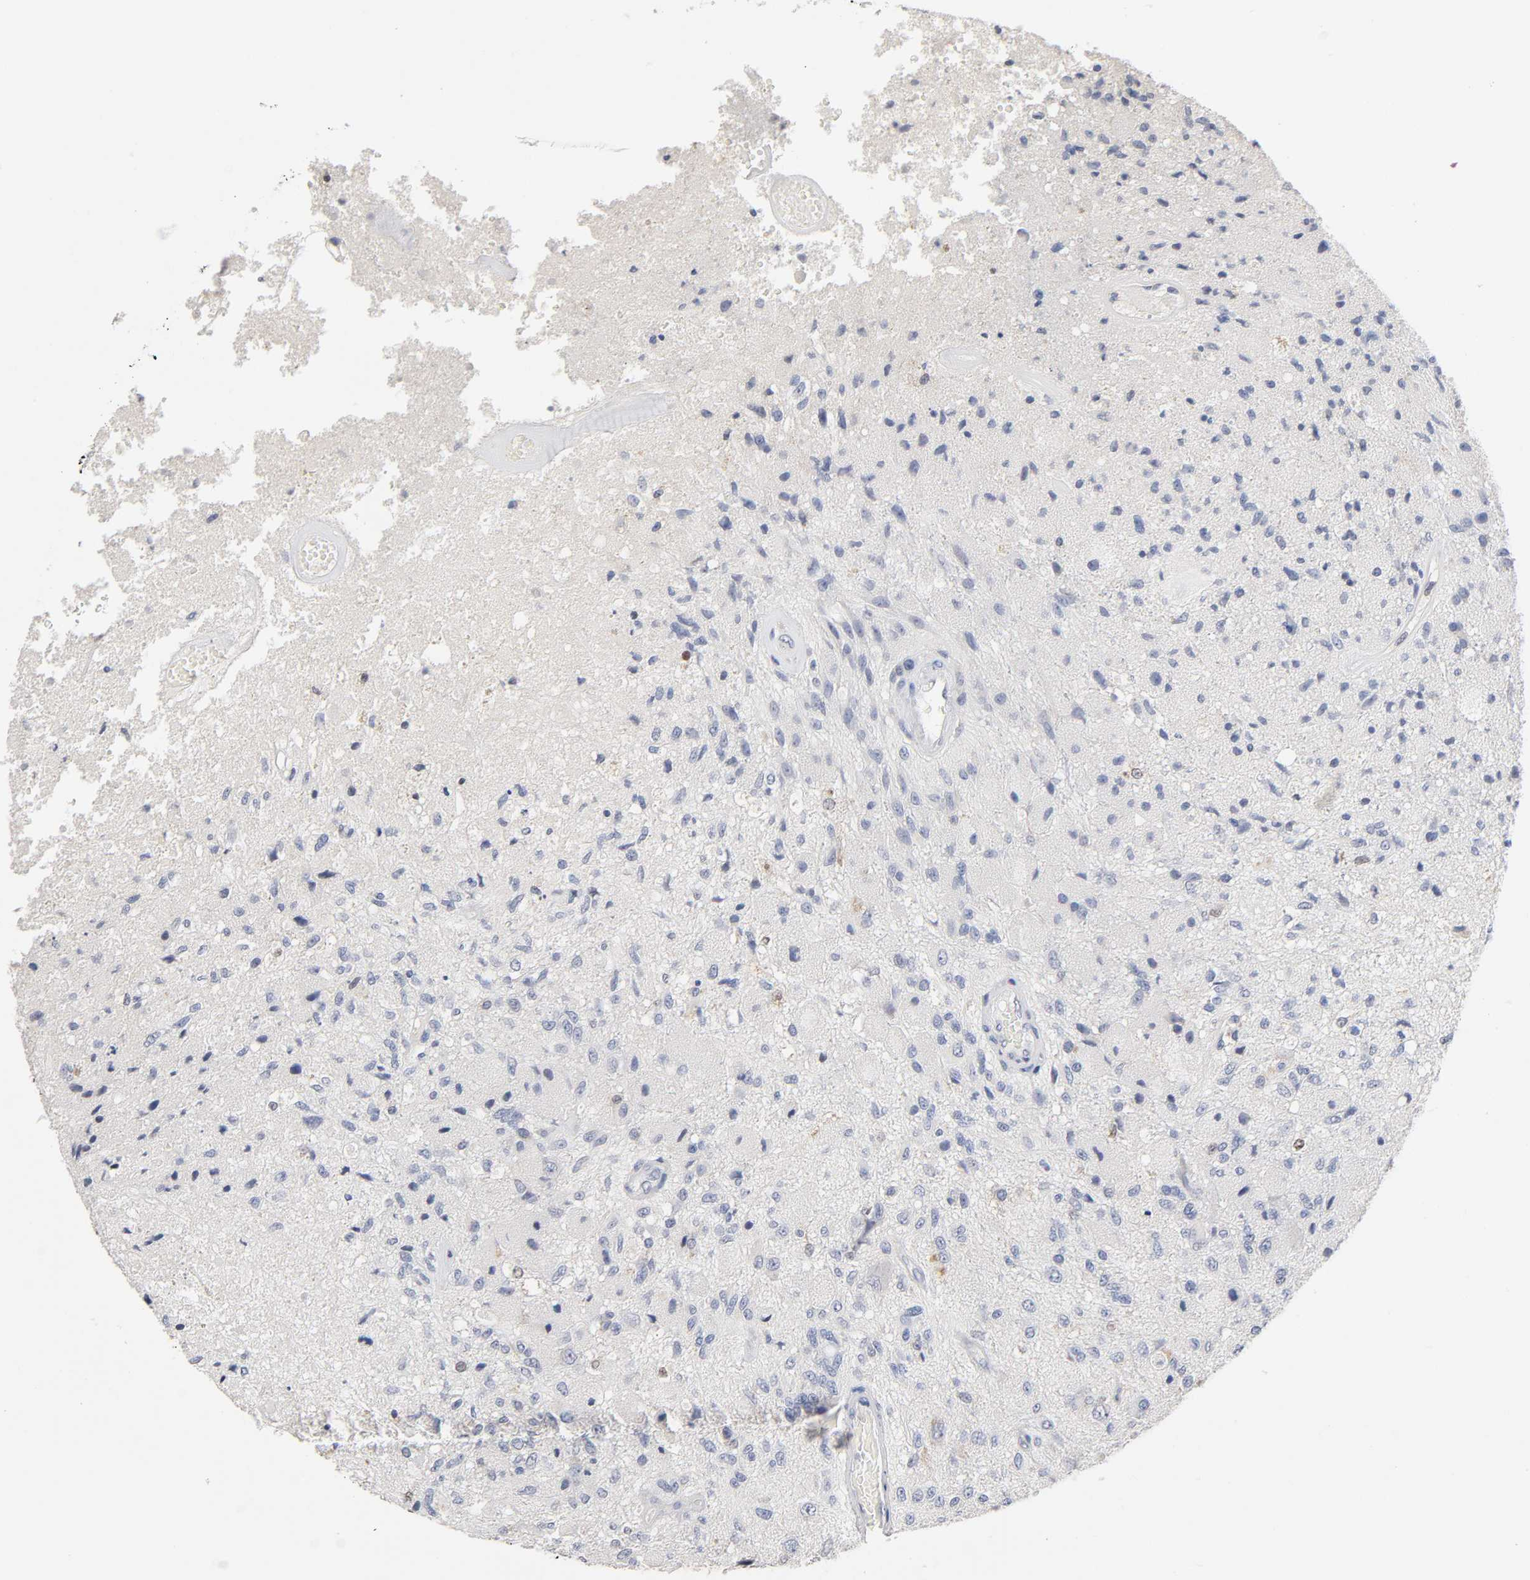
{"staining": {"intensity": "weak", "quantity": "<25%", "location": "nuclear"}, "tissue": "glioma", "cell_type": "Tumor cells", "image_type": "cancer", "snomed": [{"axis": "morphology", "description": "Normal tissue, NOS"}, {"axis": "morphology", "description": "Glioma, malignant, High grade"}, {"axis": "topography", "description": "Cerebral cortex"}], "caption": "DAB (3,3'-diaminobenzidine) immunohistochemical staining of glioma shows no significant positivity in tumor cells.", "gene": "NFATC1", "patient": {"sex": "male", "age": 77}}